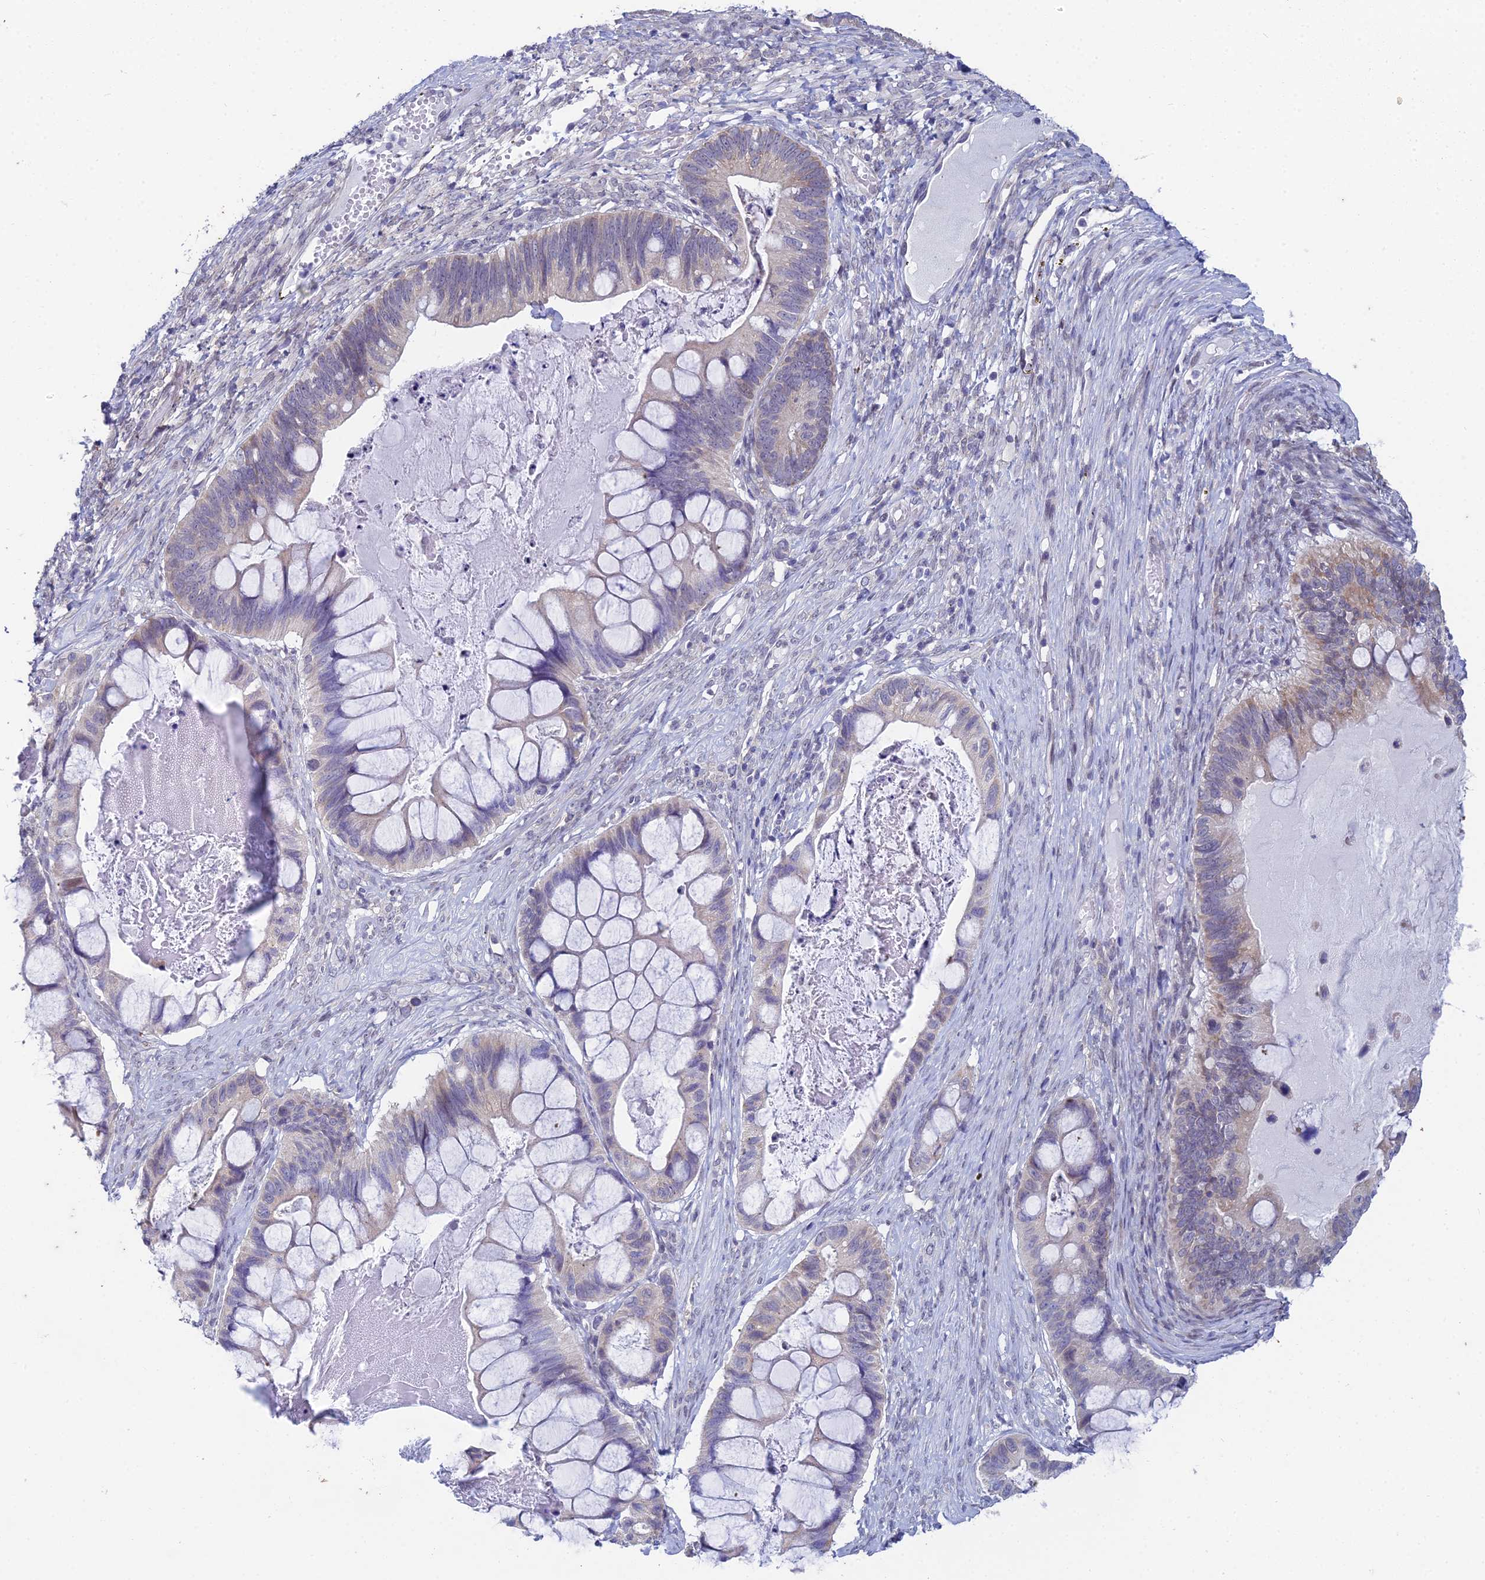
{"staining": {"intensity": "weak", "quantity": "<25%", "location": "cytoplasmic/membranous"}, "tissue": "ovarian cancer", "cell_type": "Tumor cells", "image_type": "cancer", "snomed": [{"axis": "morphology", "description": "Cystadenocarcinoma, mucinous, NOS"}, {"axis": "topography", "description": "Ovary"}], "caption": "High magnification brightfield microscopy of ovarian mucinous cystadenocarcinoma stained with DAB (brown) and counterstained with hematoxylin (blue): tumor cells show no significant positivity.", "gene": "EEF2KMT", "patient": {"sex": "female", "age": 61}}